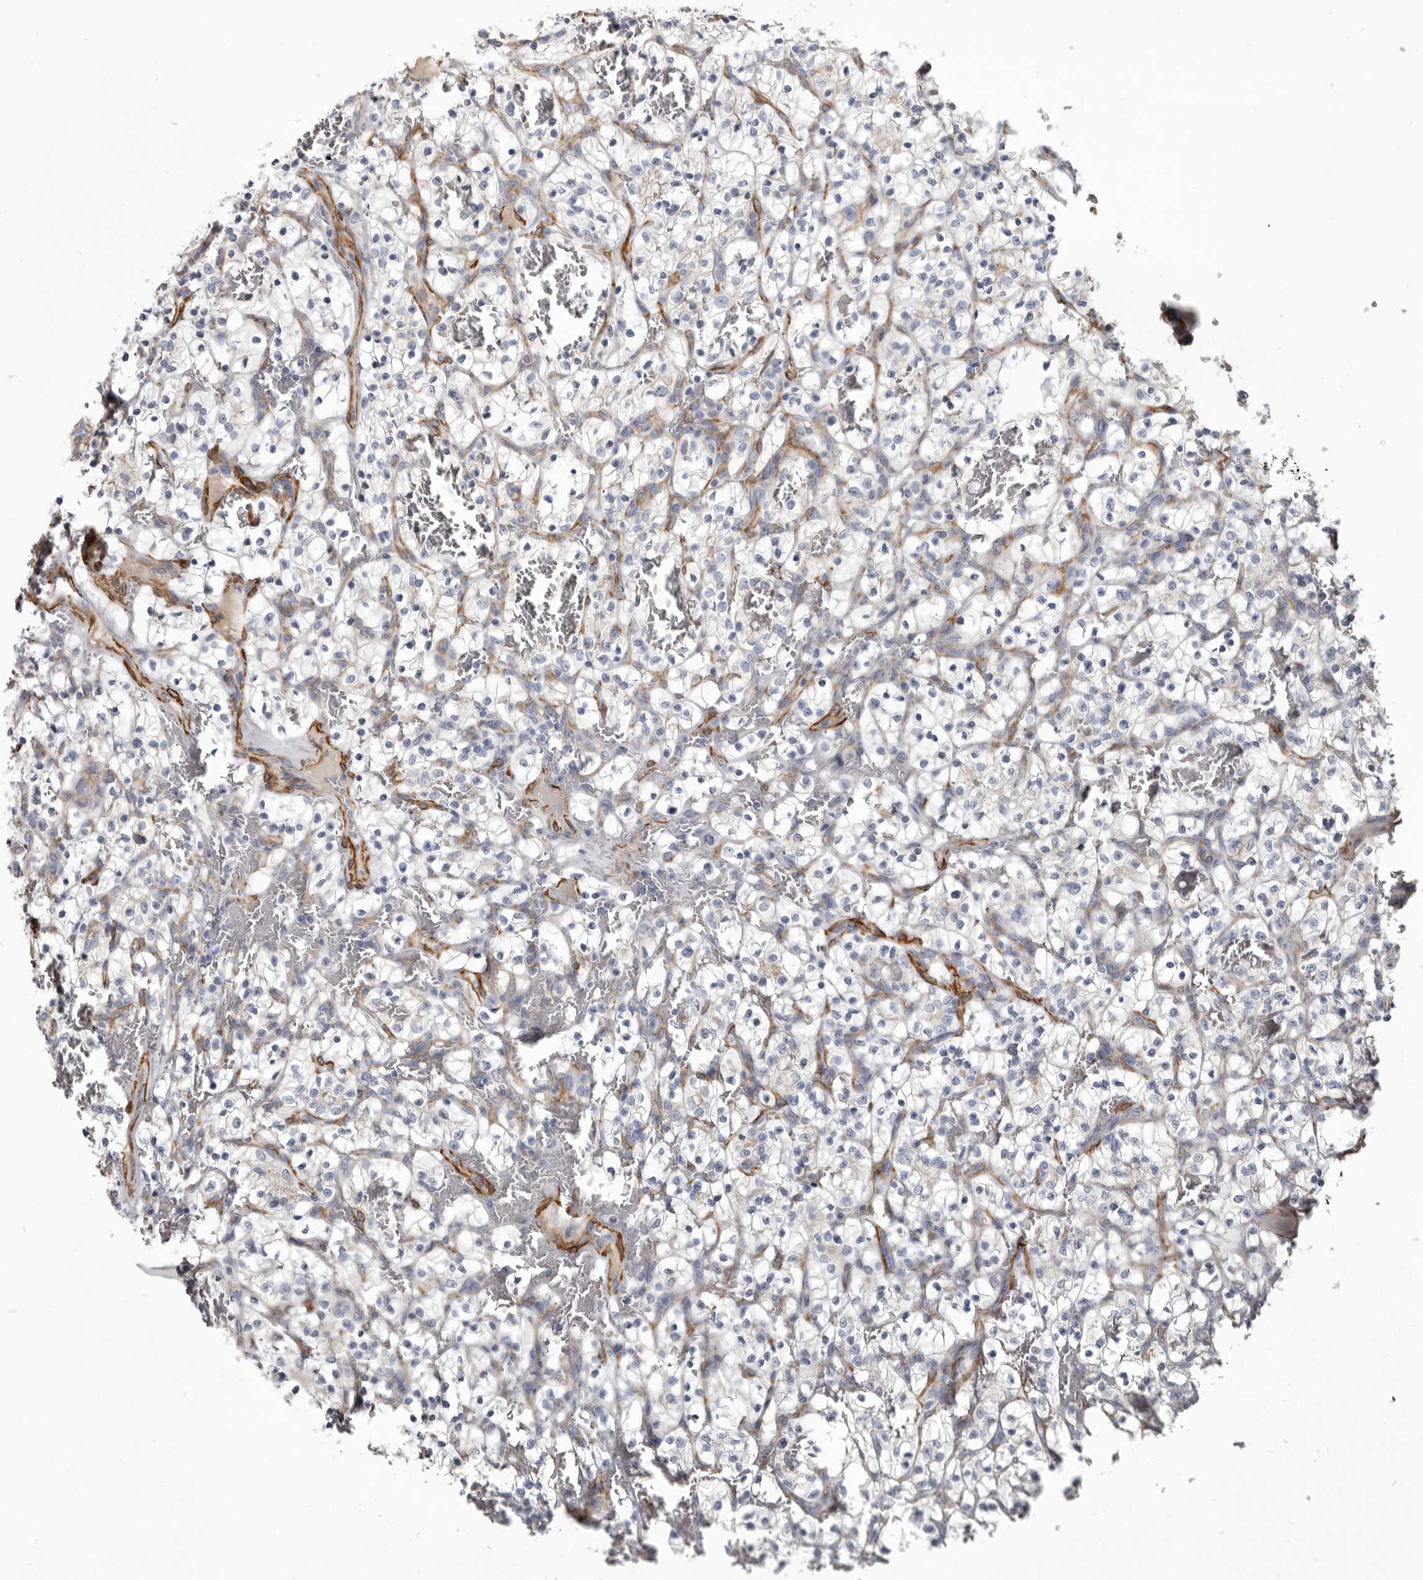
{"staining": {"intensity": "negative", "quantity": "none", "location": "none"}, "tissue": "renal cancer", "cell_type": "Tumor cells", "image_type": "cancer", "snomed": [{"axis": "morphology", "description": "Adenocarcinoma, NOS"}, {"axis": "topography", "description": "Kidney"}], "caption": "DAB (3,3'-diaminobenzidine) immunohistochemical staining of renal cancer demonstrates no significant expression in tumor cells.", "gene": "CGN", "patient": {"sex": "female", "age": 57}}